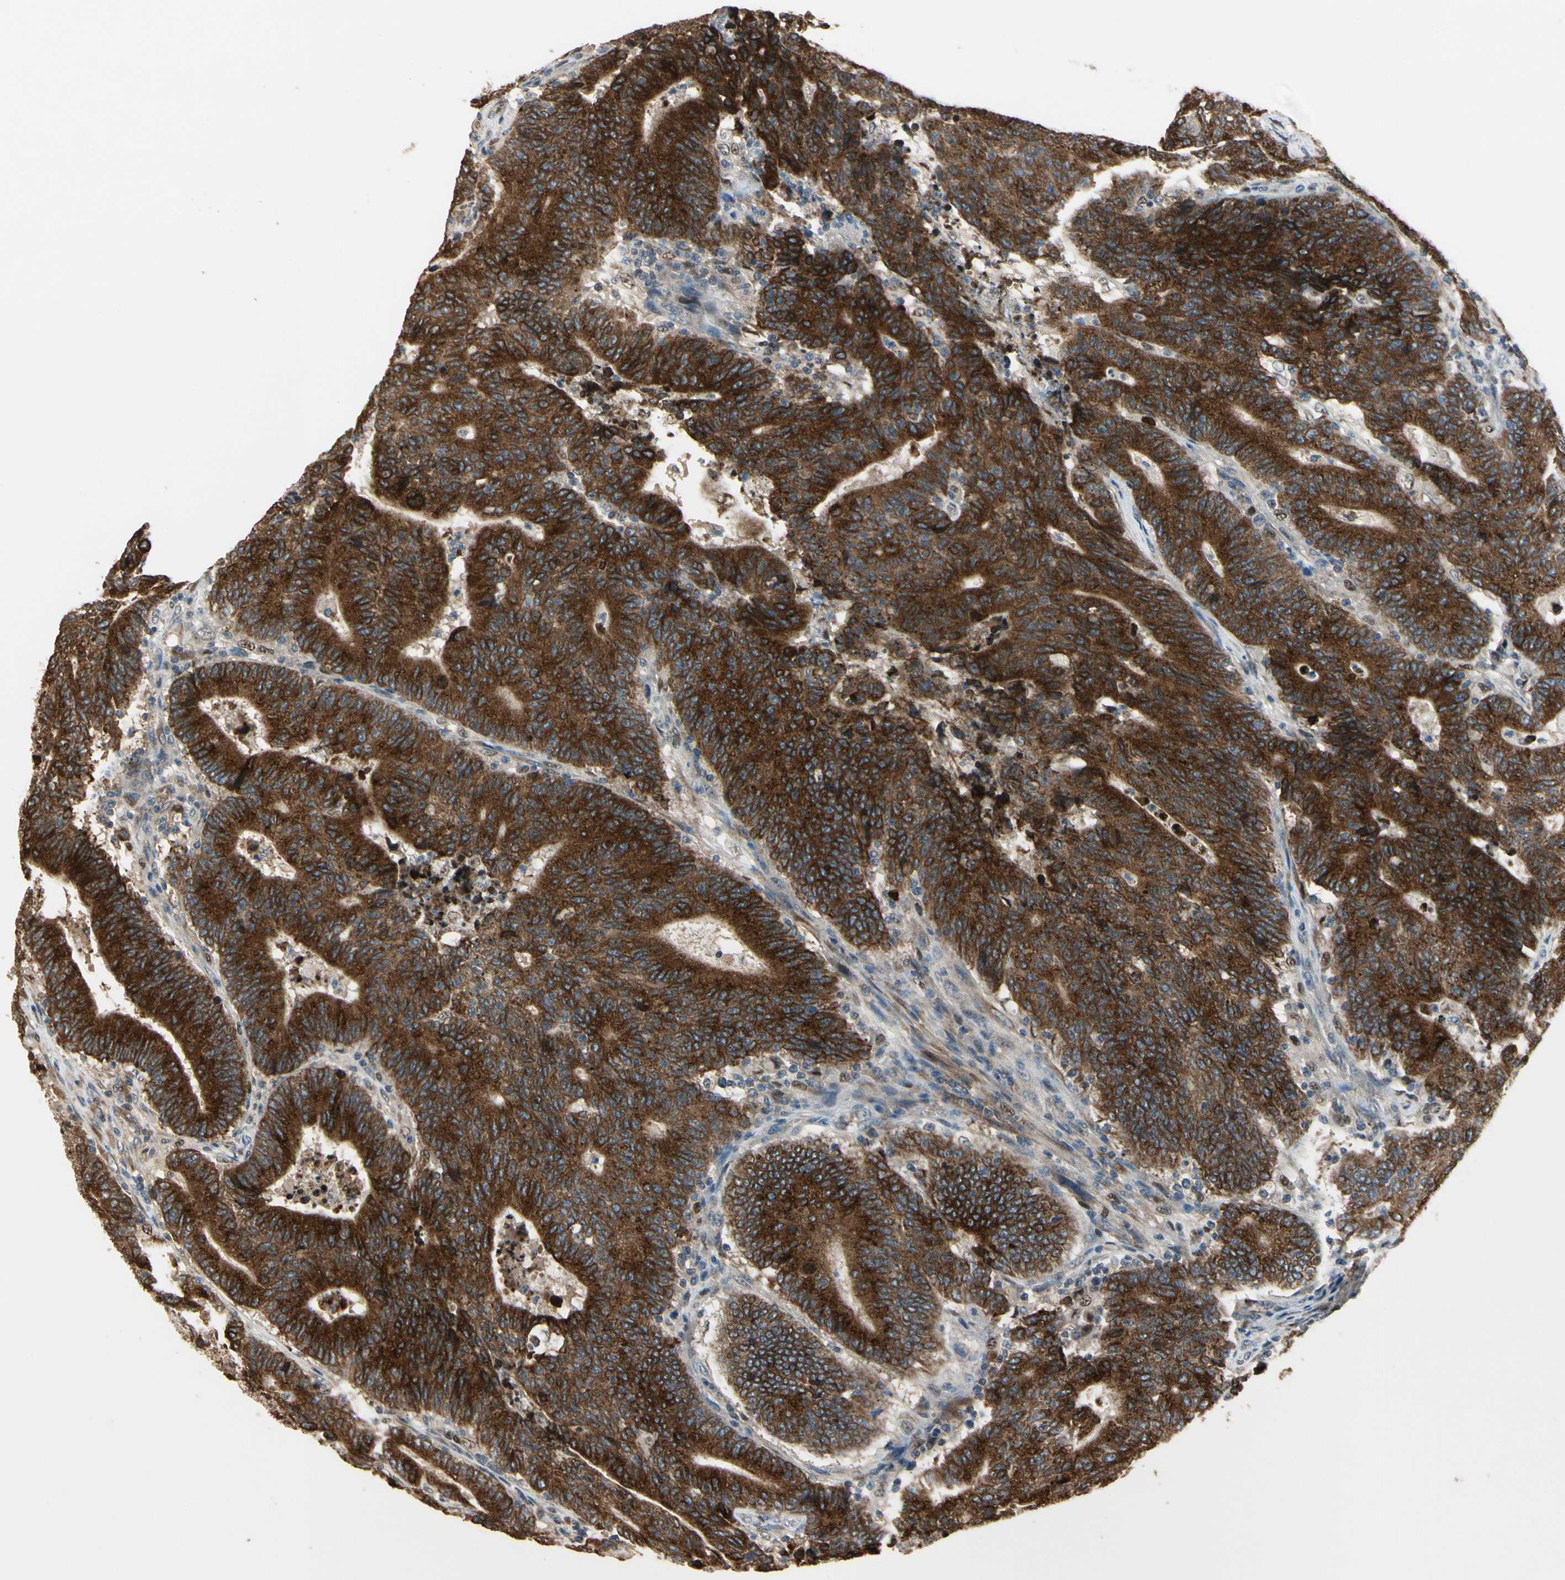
{"staining": {"intensity": "strong", "quantity": ">75%", "location": "cytoplasmic/membranous"}, "tissue": "colorectal cancer", "cell_type": "Tumor cells", "image_type": "cancer", "snomed": [{"axis": "morphology", "description": "Normal tissue, NOS"}, {"axis": "morphology", "description": "Adenocarcinoma, NOS"}, {"axis": "topography", "description": "Colon"}], "caption": "There is high levels of strong cytoplasmic/membranous positivity in tumor cells of colorectal cancer, as demonstrated by immunohistochemical staining (brown color).", "gene": "CGREF1", "patient": {"sex": "female", "age": 75}}